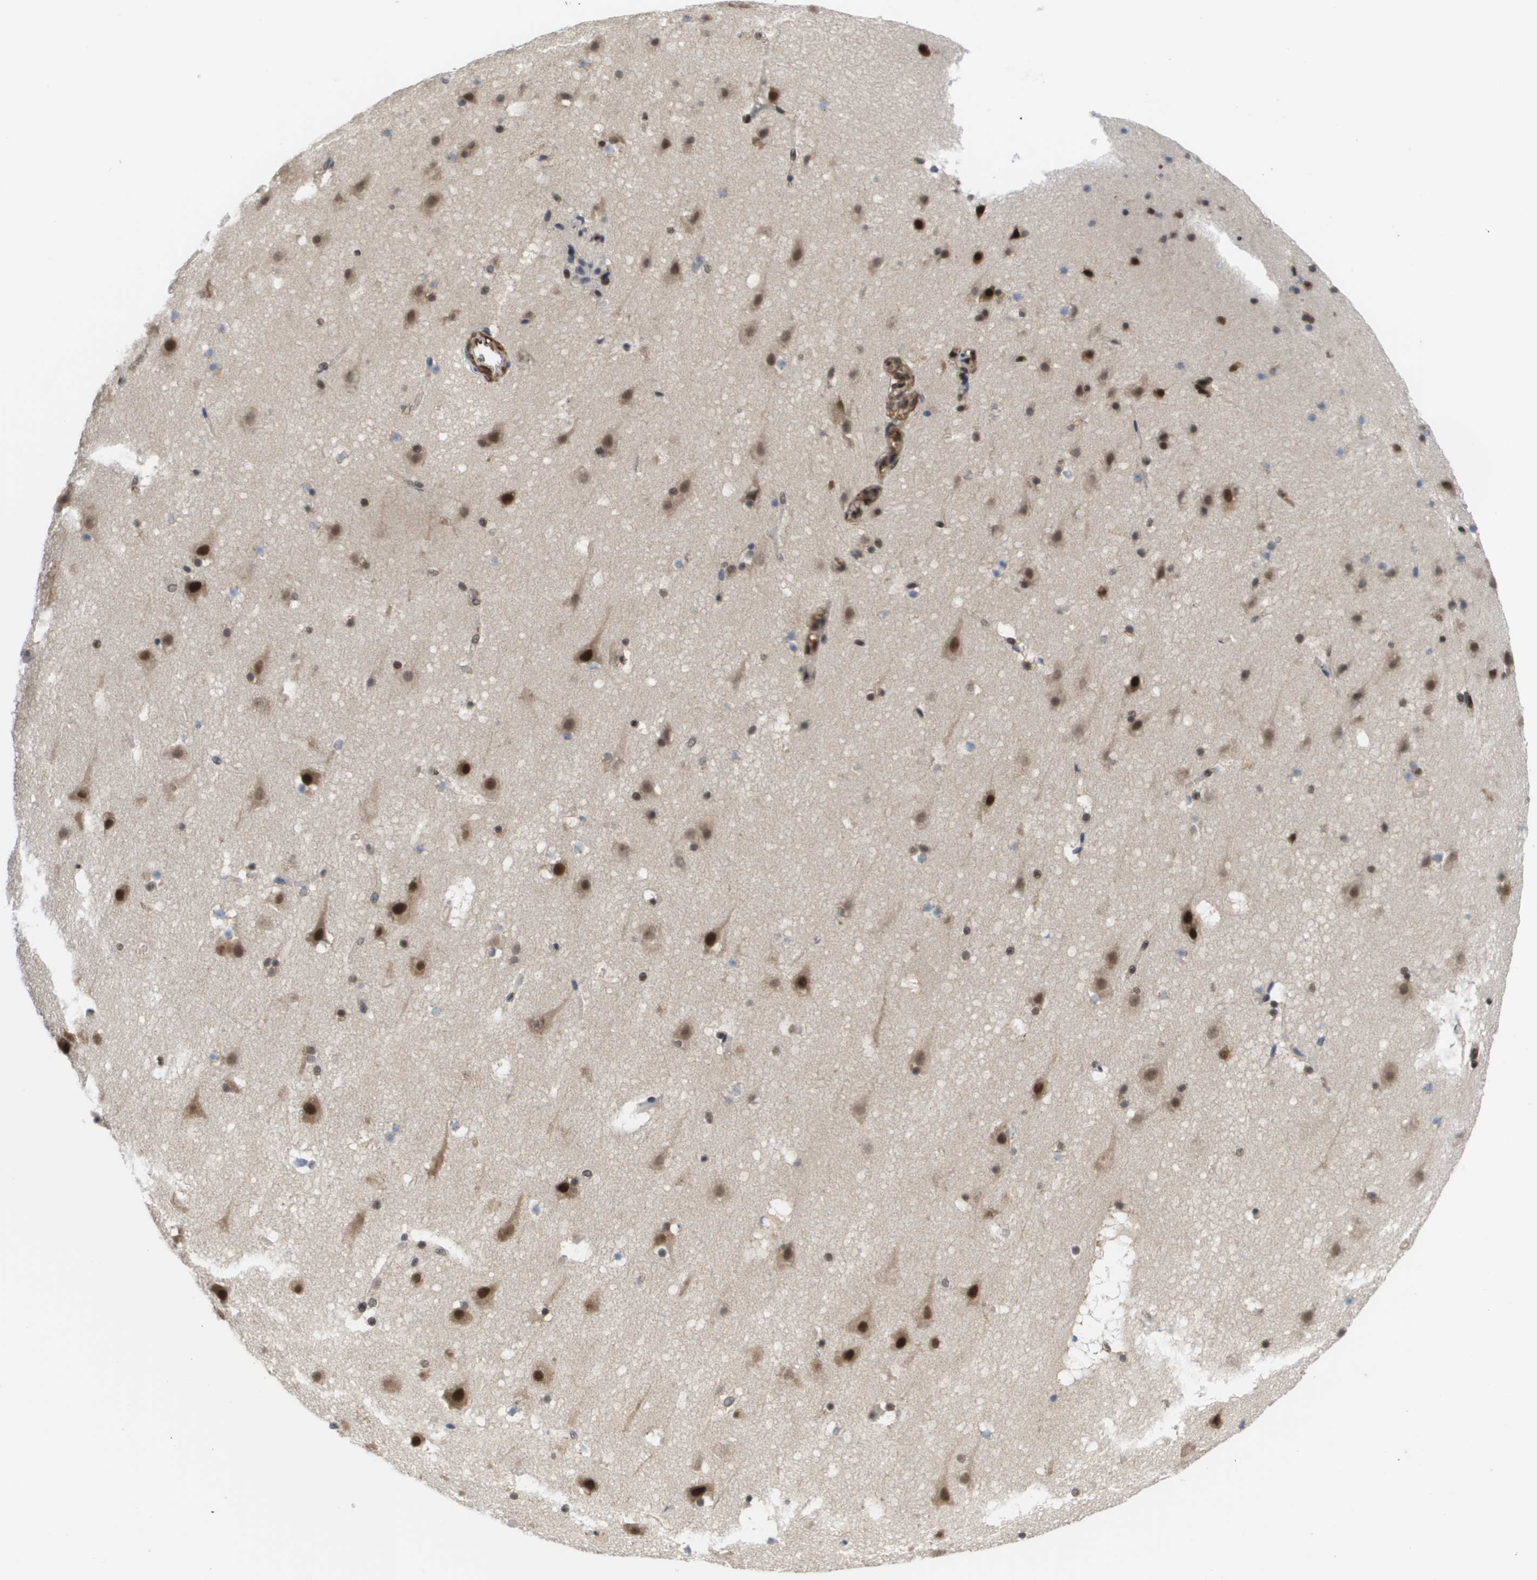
{"staining": {"intensity": "moderate", "quantity": ">75%", "location": "nuclear"}, "tissue": "cerebral cortex", "cell_type": "Endothelial cells", "image_type": "normal", "snomed": [{"axis": "morphology", "description": "Normal tissue, NOS"}, {"axis": "topography", "description": "Cerebral cortex"}], "caption": "Protein expression by IHC shows moderate nuclear staining in approximately >75% of endothelial cells in normal cerebral cortex. The protein of interest is shown in brown color, while the nuclei are stained blue.", "gene": "PRCC", "patient": {"sex": "male", "age": 45}}